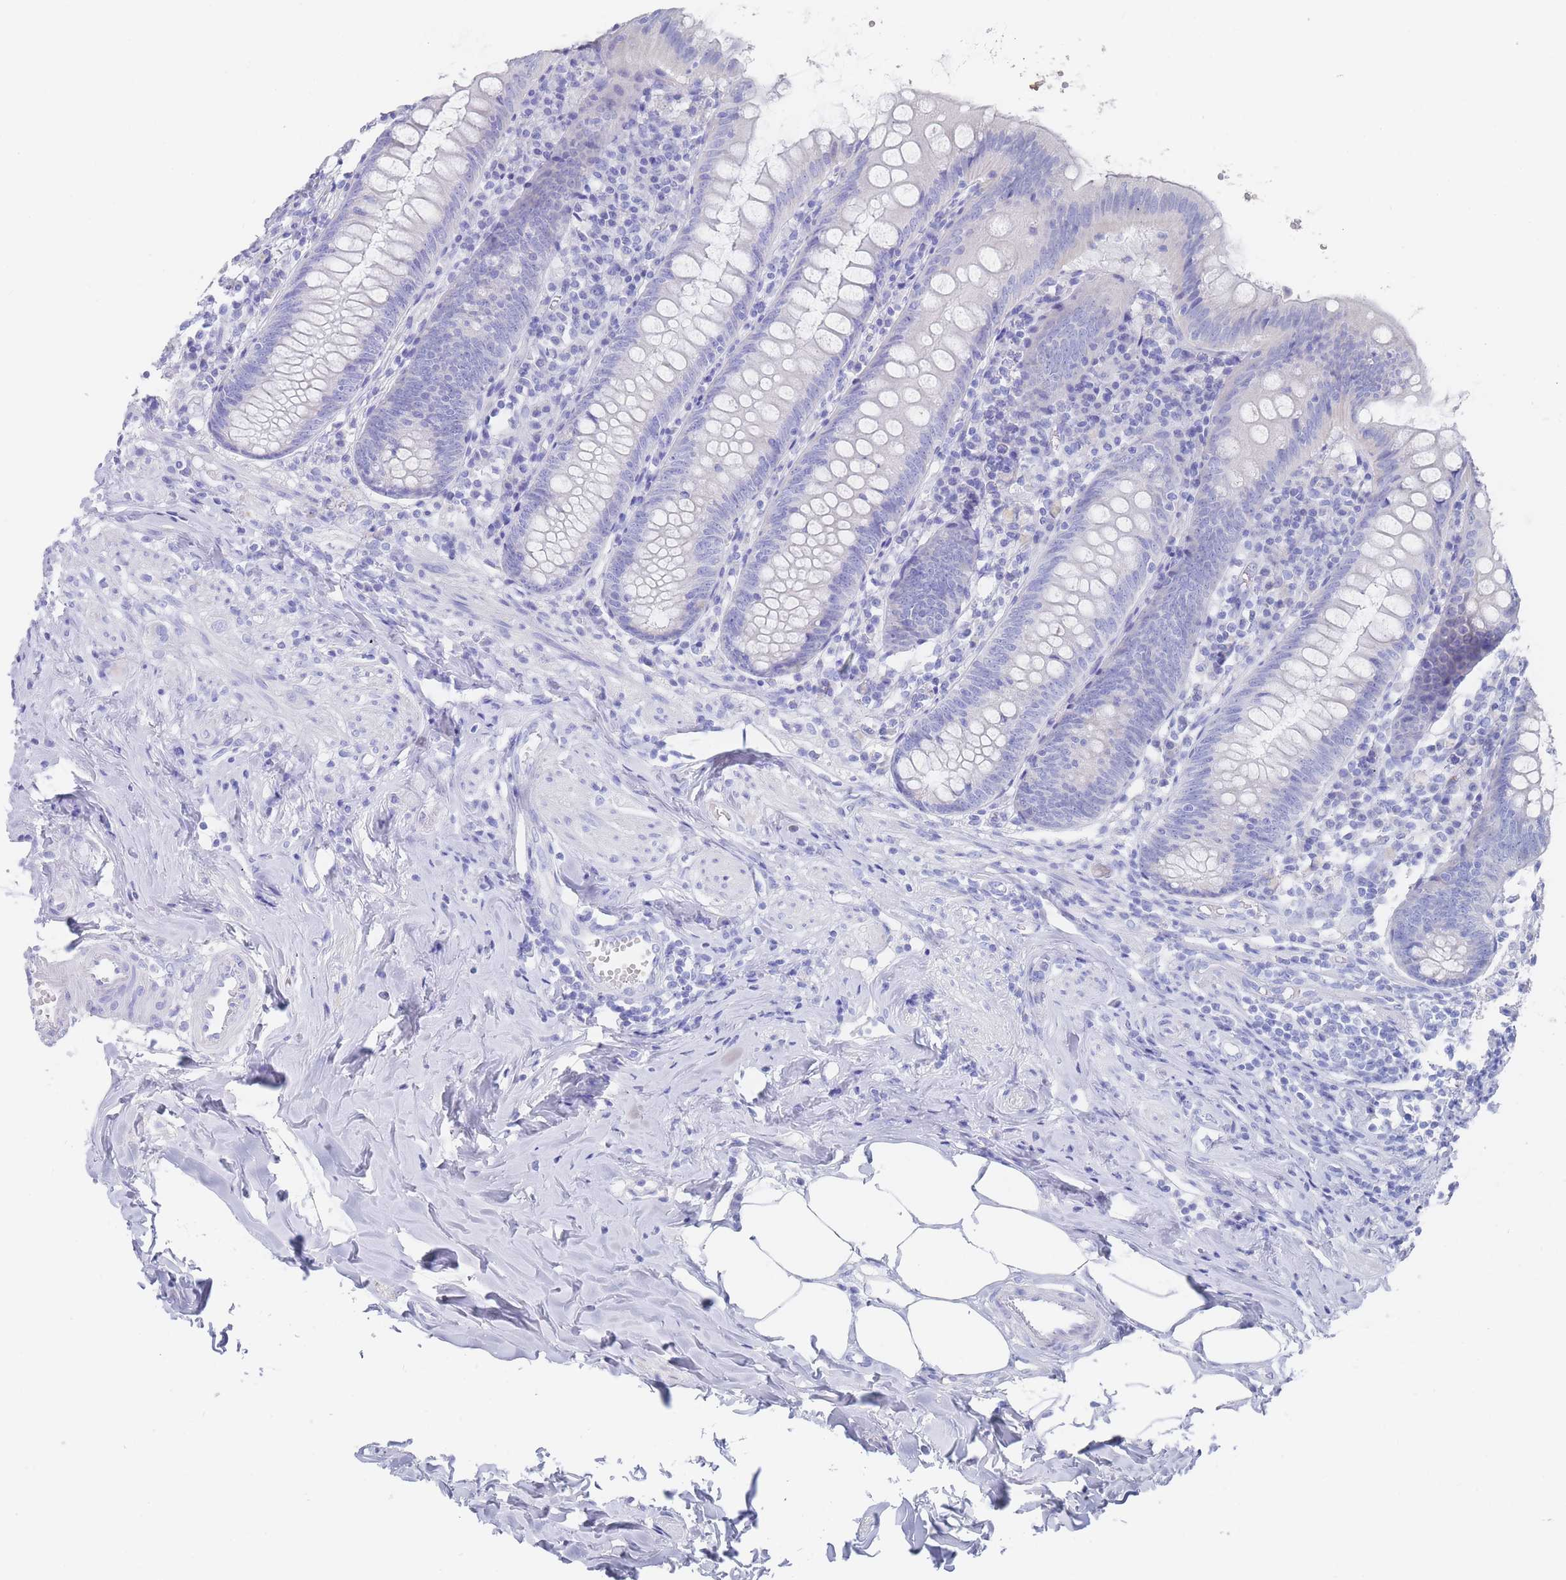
{"staining": {"intensity": "negative", "quantity": "none", "location": "none"}, "tissue": "appendix", "cell_type": "Glandular cells", "image_type": "normal", "snomed": [{"axis": "morphology", "description": "Normal tissue, NOS"}, {"axis": "topography", "description": "Appendix"}], "caption": "Immunohistochemical staining of benign appendix demonstrates no significant positivity in glandular cells.", "gene": "LRRC37A2", "patient": {"sex": "female", "age": 54}}